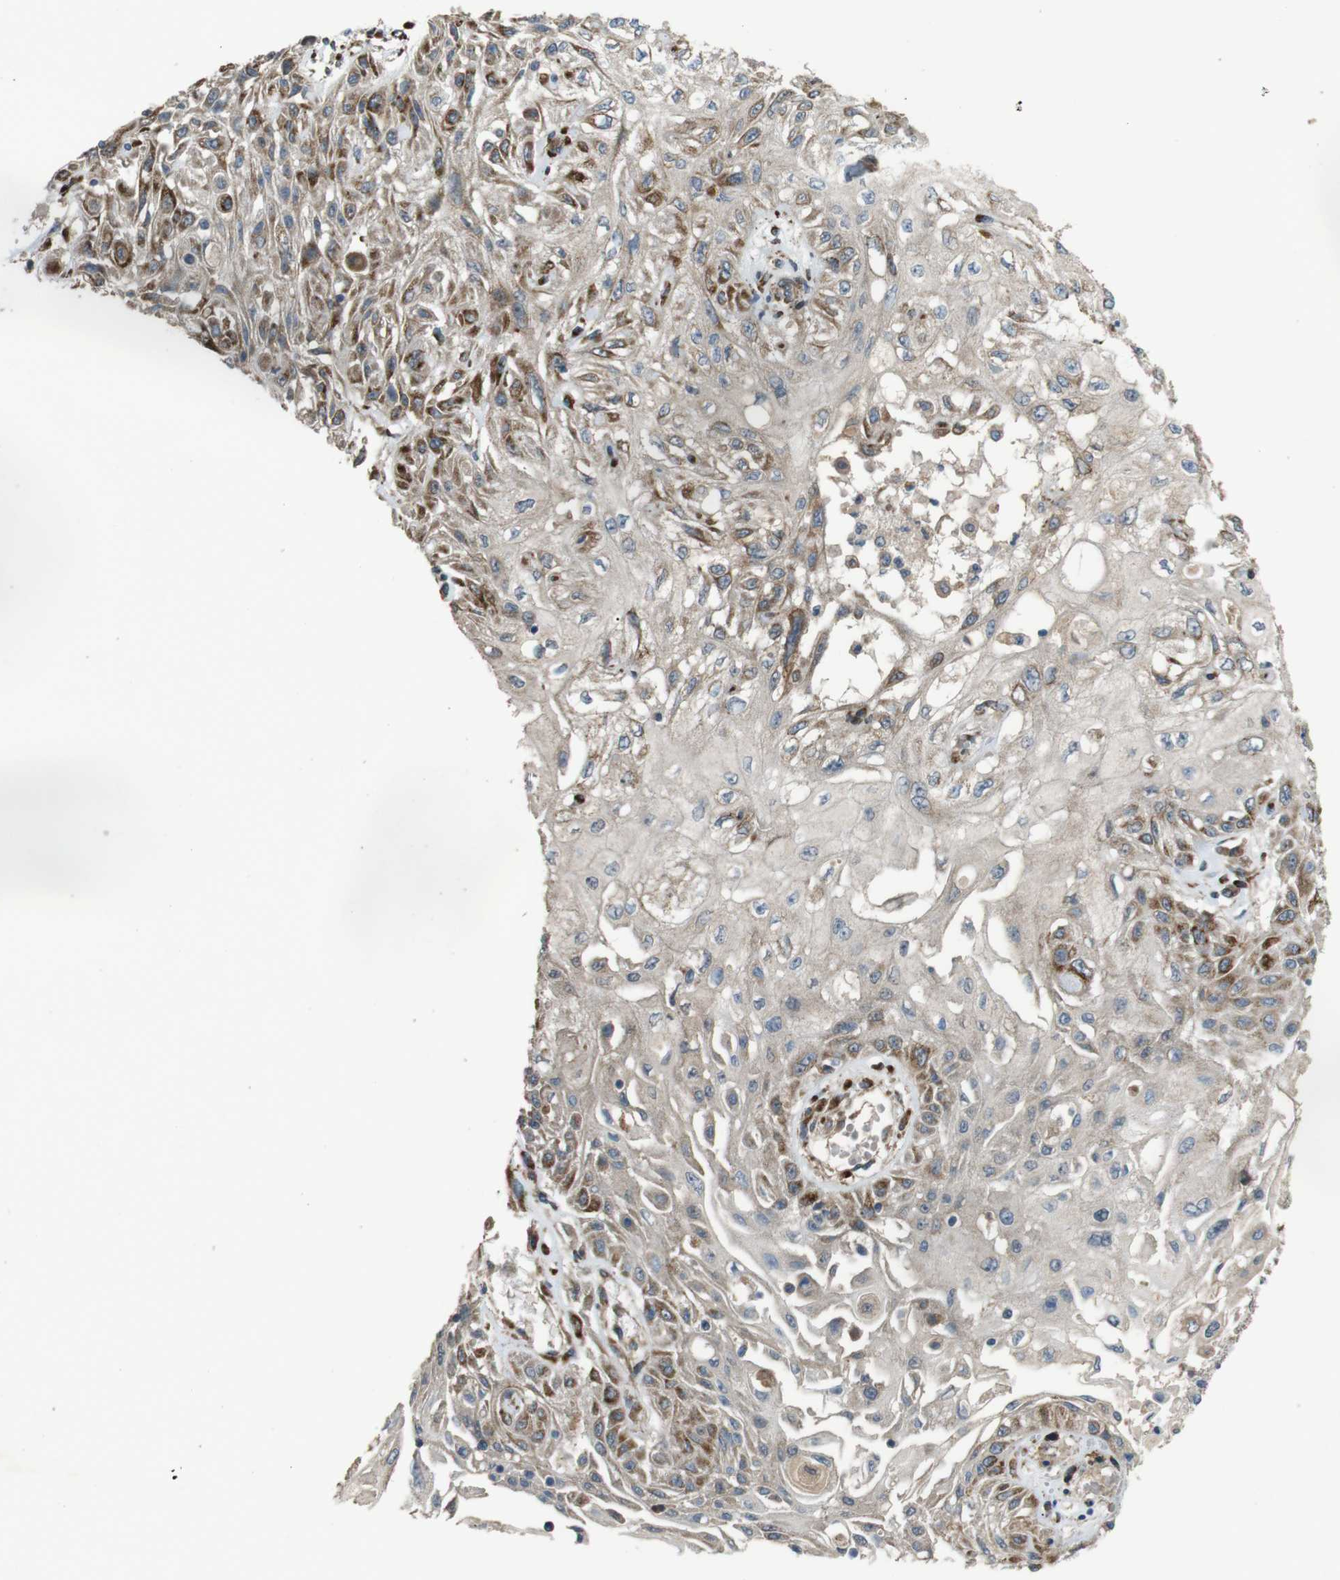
{"staining": {"intensity": "moderate", "quantity": "25%-75%", "location": "cytoplasmic/membranous"}, "tissue": "skin cancer", "cell_type": "Tumor cells", "image_type": "cancer", "snomed": [{"axis": "morphology", "description": "Squamous cell carcinoma, NOS"}, {"axis": "topography", "description": "Skin"}], "caption": "Immunohistochemical staining of human skin cancer (squamous cell carcinoma) reveals medium levels of moderate cytoplasmic/membranous staining in about 25%-75% of tumor cells.", "gene": "ARHGAP24", "patient": {"sex": "male", "age": 75}}